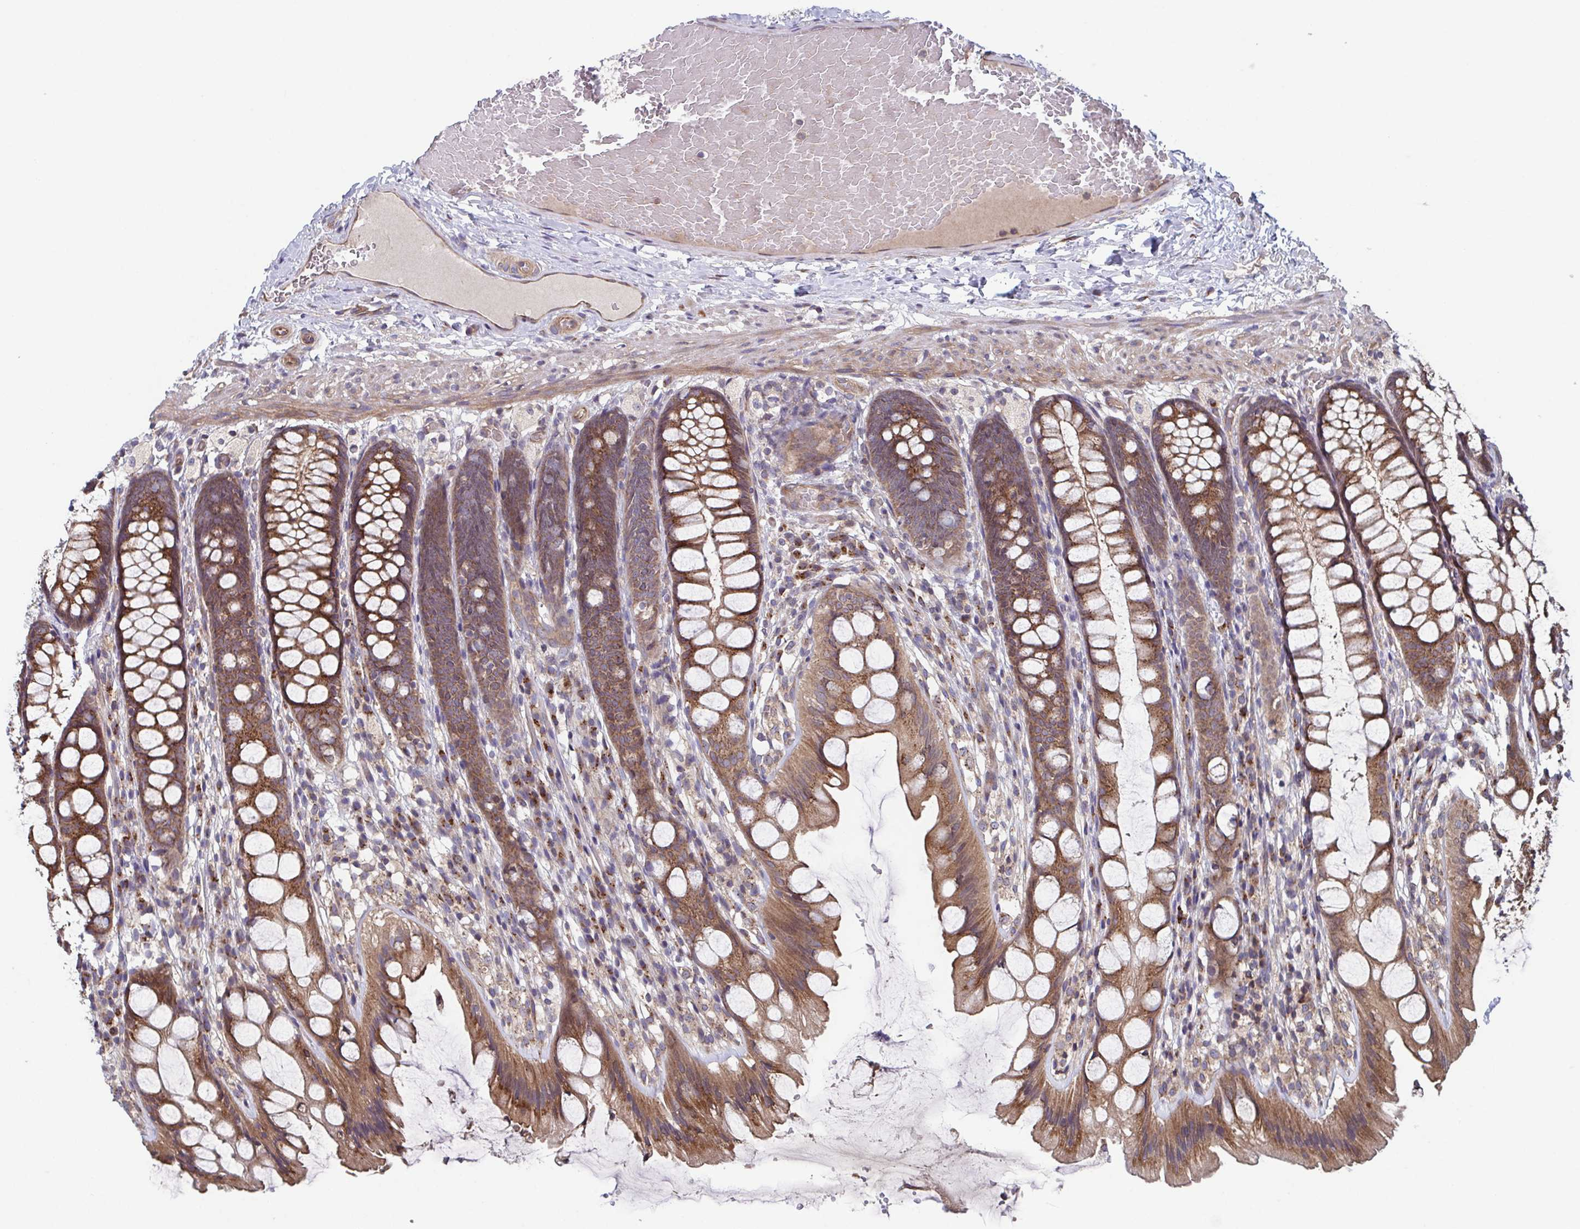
{"staining": {"intensity": "moderate", "quantity": ">75%", "location": "cytoplasmic/membranous"}, "tissue": "colon", "cell_type": "Endothelial cells", "image_type": "normal", "snomed": [{"axis": "morphology", "description": "Normal tissue, NOS"}, {"axis": "topography", "description": "Colon"}], "caption": "Immunohistochemical staining of normal human colon displays medium levels of moderate cytoplasmic/membranous staining in about >75% of endothelial cells. (brown staining indicates protein expression, while blue staining denotes nuclei).", "gene": "COPB1", "patient": {"sex": "male", "age": 47}}